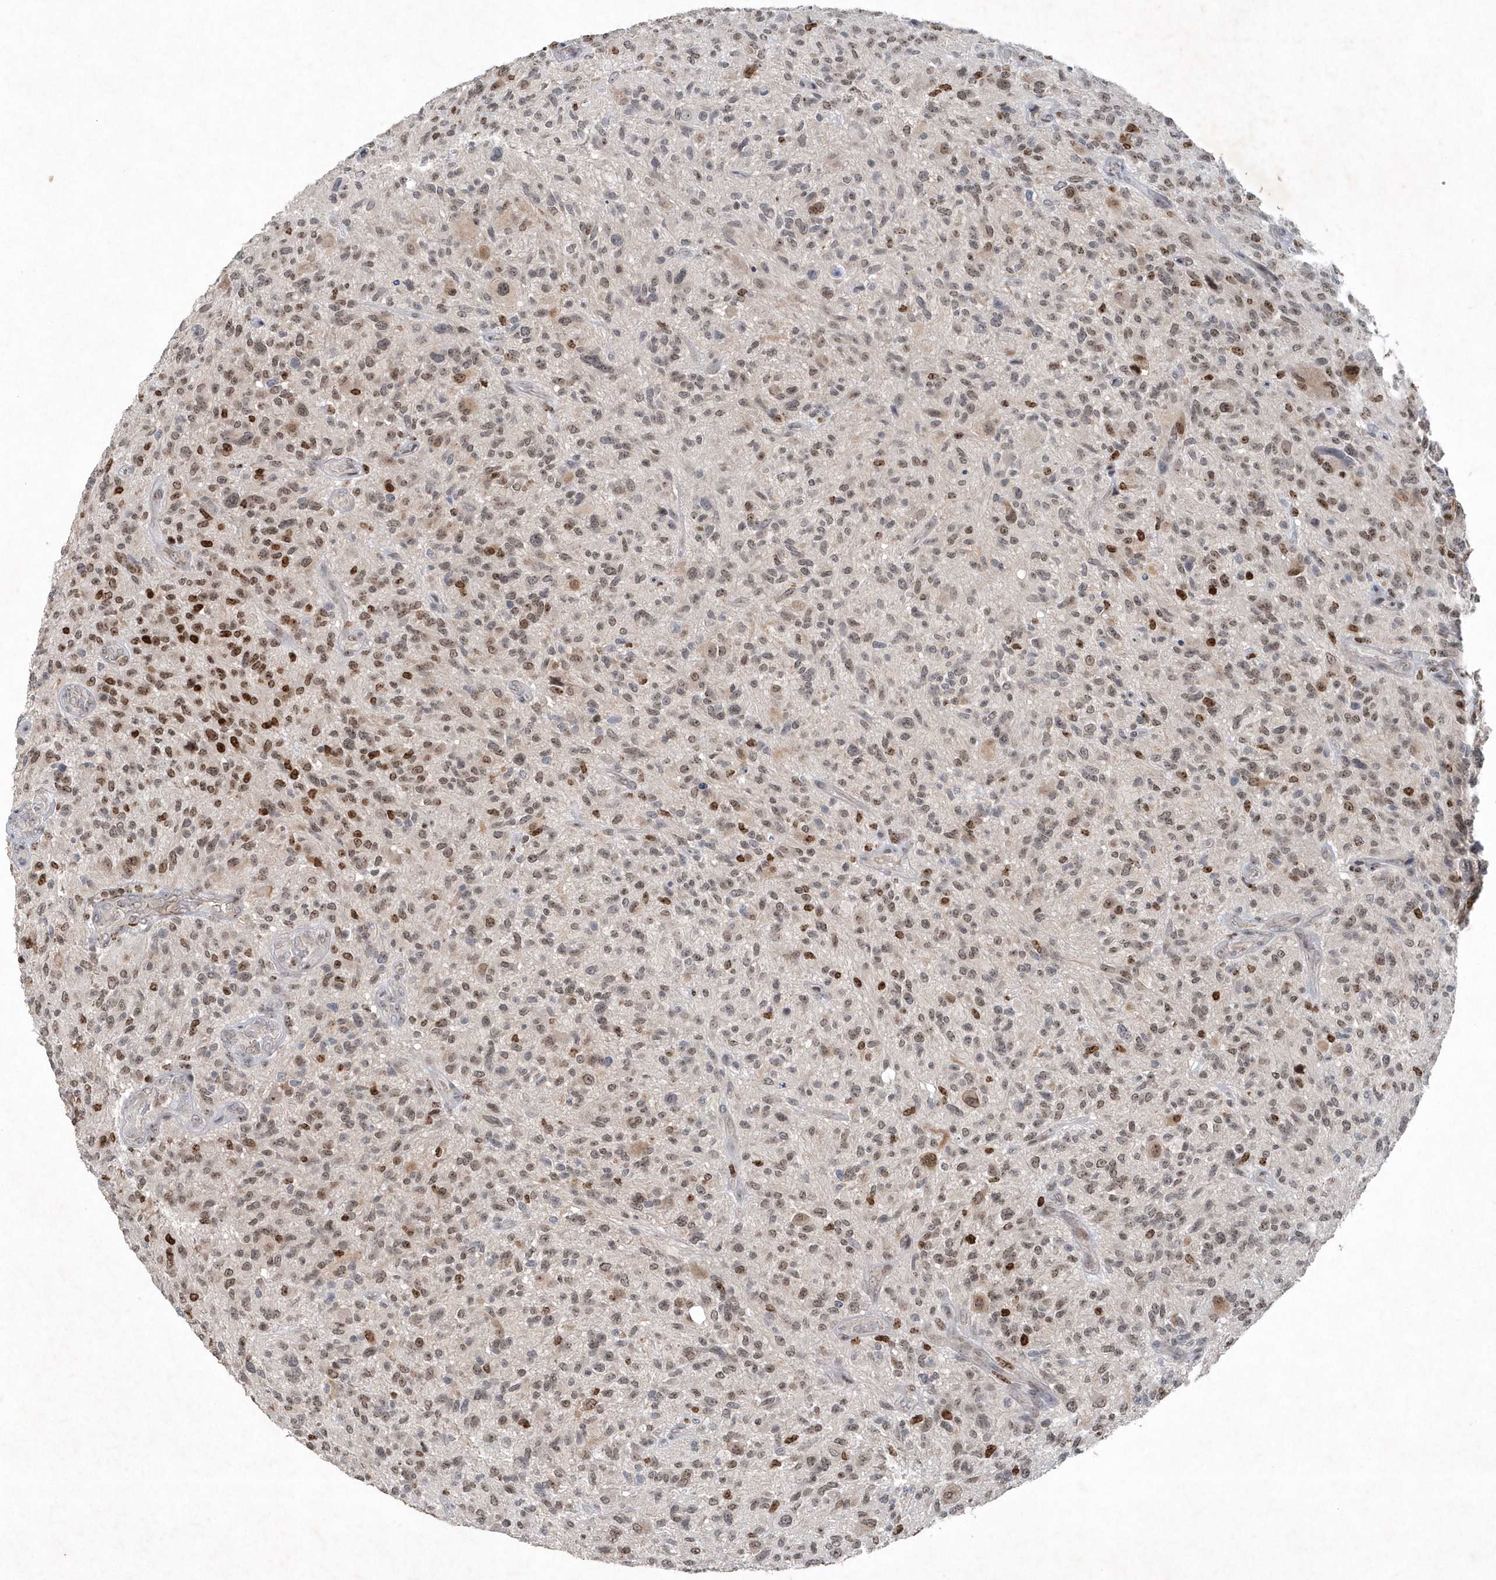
{"staining": {"intensity": "moderate", "quantity": ">75%", "location": "nuclear"}, "tissue": "glioma", "cell_type": "Tumor cells", "image_type": "cancer", "snomed": [{"axis": "morphology", "description": "Glioma, malignant, High grade"}, {"axis": "topography", "description": "Brain"}], "caption": "Malignant glioma (high-grade) was stained to show a protein in brown. There is medium levels of moderate nuclear staining in approximately >75% of tumor cells. The protein is shown in brown color, while the nuclei are stained blue.", "gene": "QTRT2", "patient": {"sex": "male", "age": 47}}